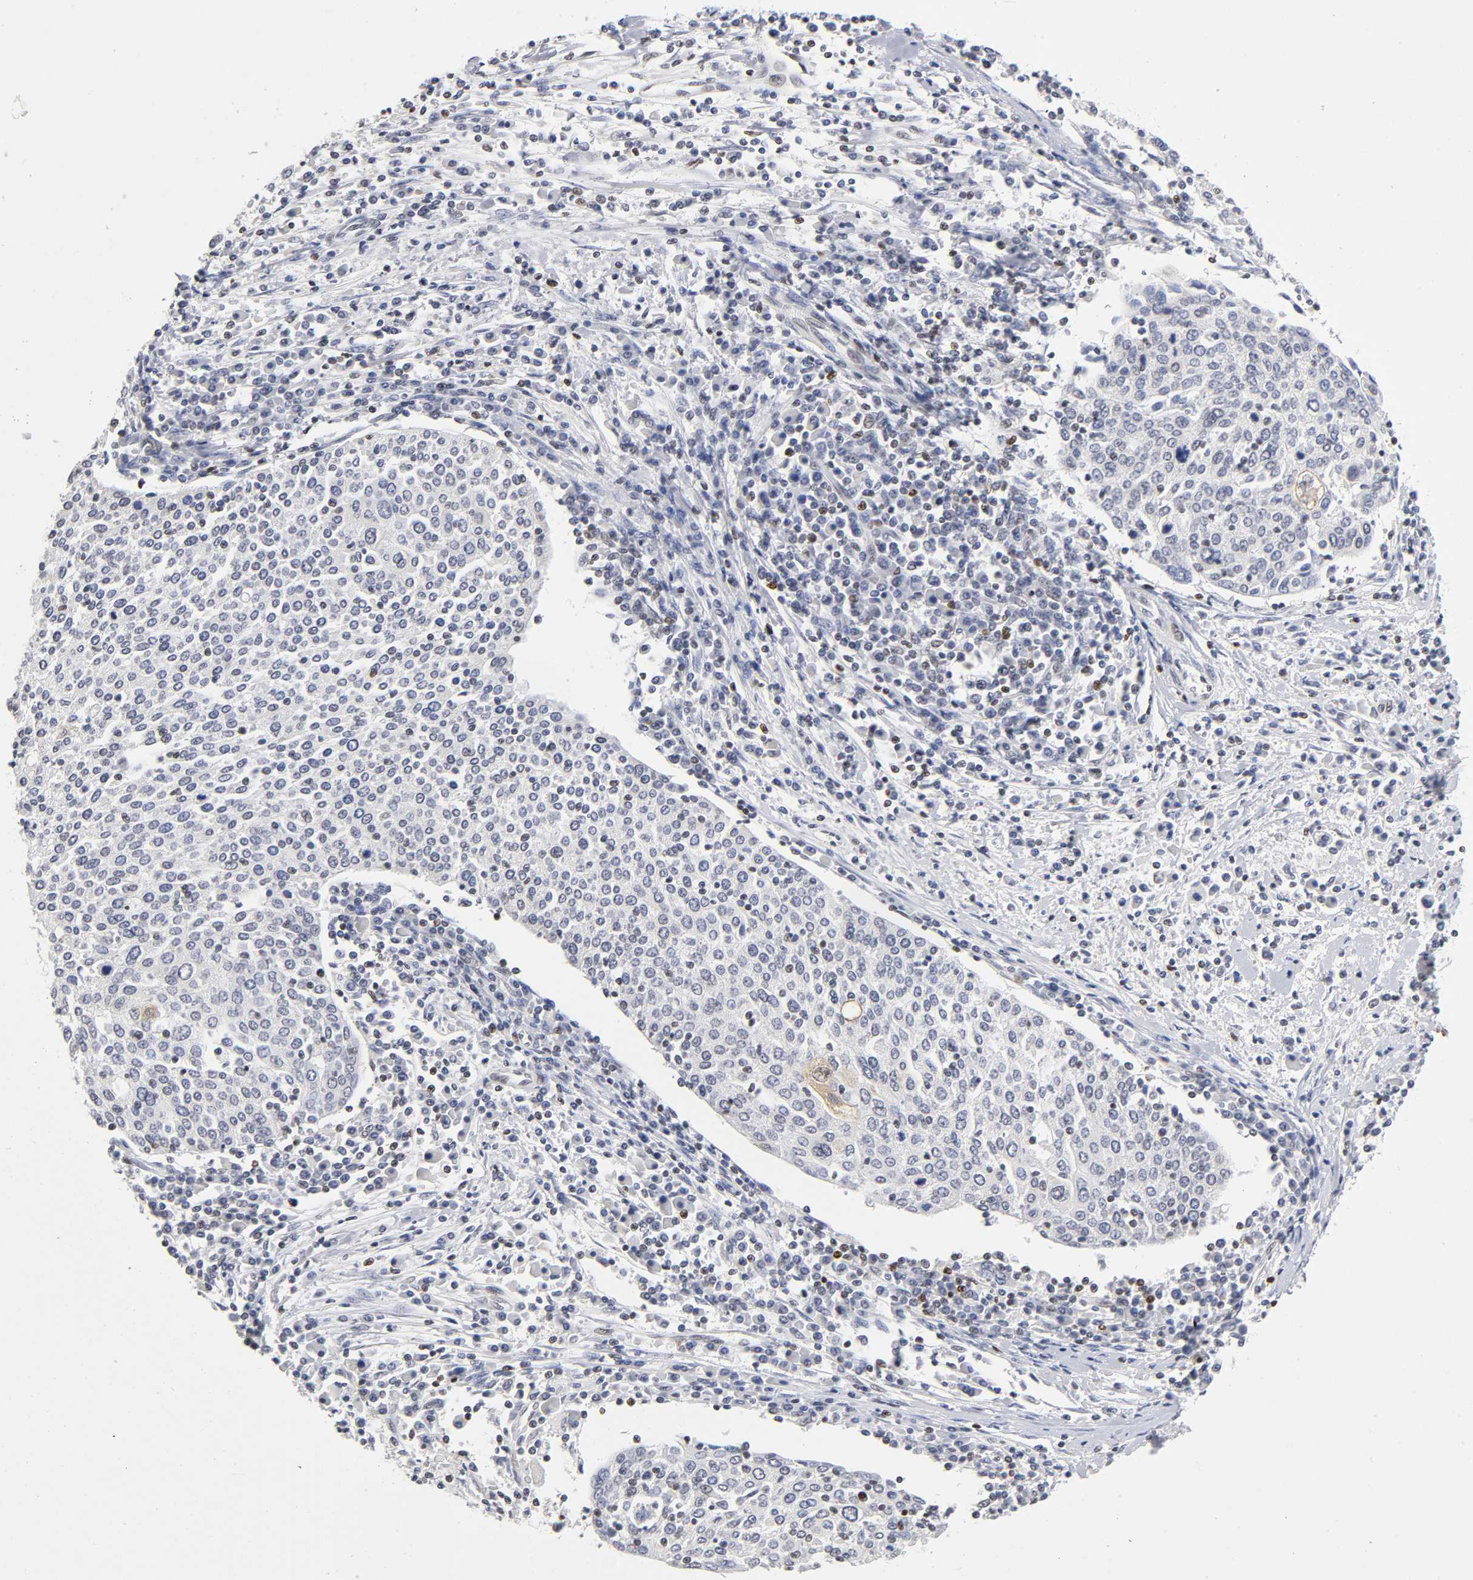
{"staining": {"intensity": "weak", "quantity": "<25%", "location": "cytoplasmic/membranous"}, "tissue": "cervical cancer", "cell_type": "Tumor cells", "image_type": "cancer", "snomed": [{"axis": "morphology", "description": "Squamous cell carcinoma, NOS"}, {"axis": "topography", "description": "Cervix"}], "caption": "Protein analysis of squamous cell carcinoma (cervical) displays no significant staining in tumor cells.", "gene": "NR3C1", "patient": {"sex": "female", "age": 40}}